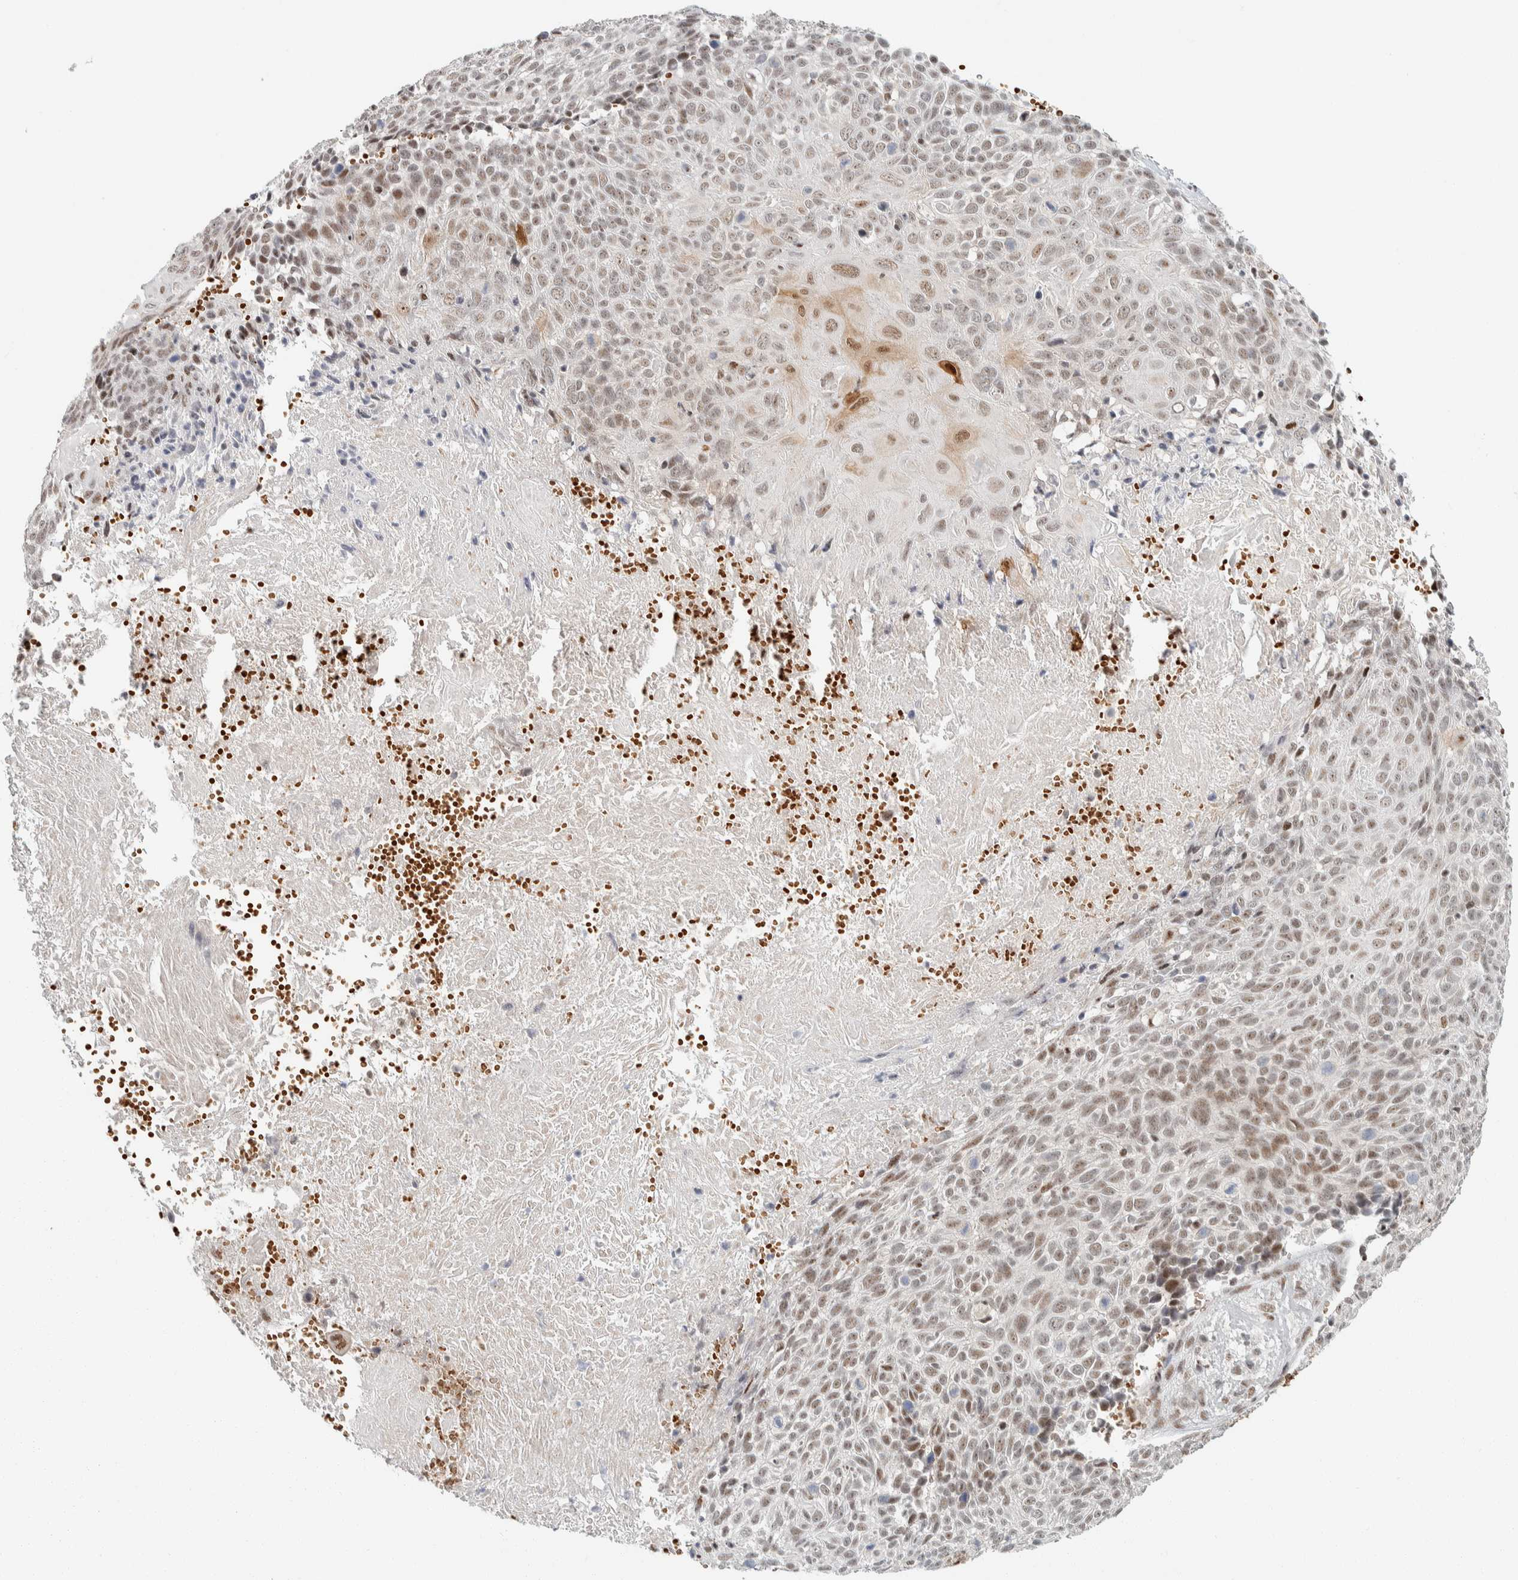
{"staining": {"intensity": "weak", "quantity": ">75%", "location": "nuclear"}, "tissue": "cervical cancer", "cell_type": "Tumor cells", "image_type": "cancer", "snomed": [{"axis": "morphology", "description": "Squamous cell carcinoma, NOS"}, {"axis": "topography", "description": "Cervix"}], "caption": "A low amount of weak nuclear staining is seen in about >75% of tumor cells in cervical squamous cell carcinoma tissue.", "gene": "ZBTB2", "patient": {"sex": "female", "age": 74}}